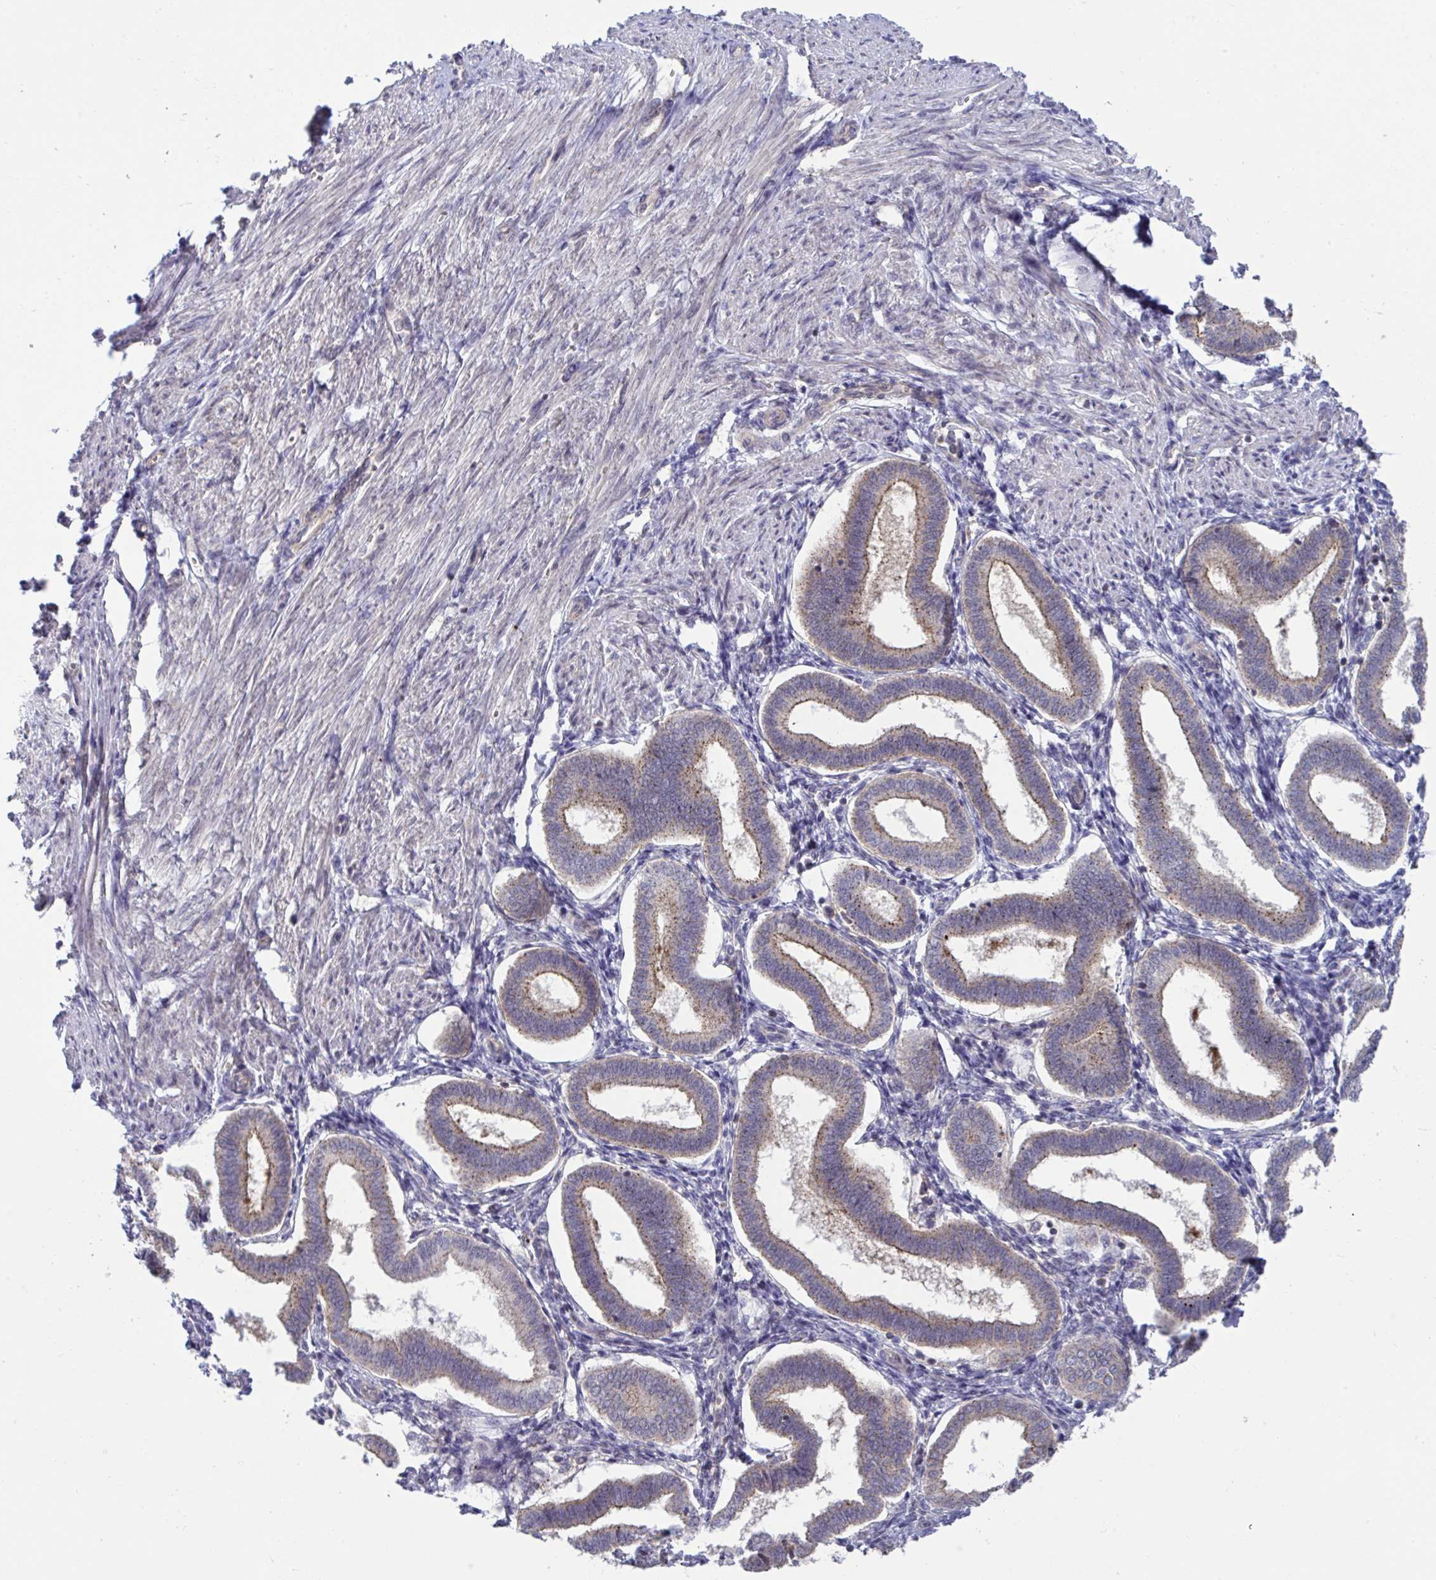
{"staining": {"intensity": "negative", "quantity": "none", "location": "none"}, "tissue": "endometrium", "cell_type": "Cells in endometrial stroma", "image_type": "normal", "snomed": [{"axis": "morphology", "description": "Normal tissue, NOS"}, {"axis": "topography", "description": "Endometrium"}], "caption": "Endometrium was stained to show a protein in brown. There is no significant staining in cells in endometrial stroma. (DAB IHC visualized using brightfield microscopy, high magnification).", "gene": "IST1", "patient": {"sex": "female", "age": 24}}